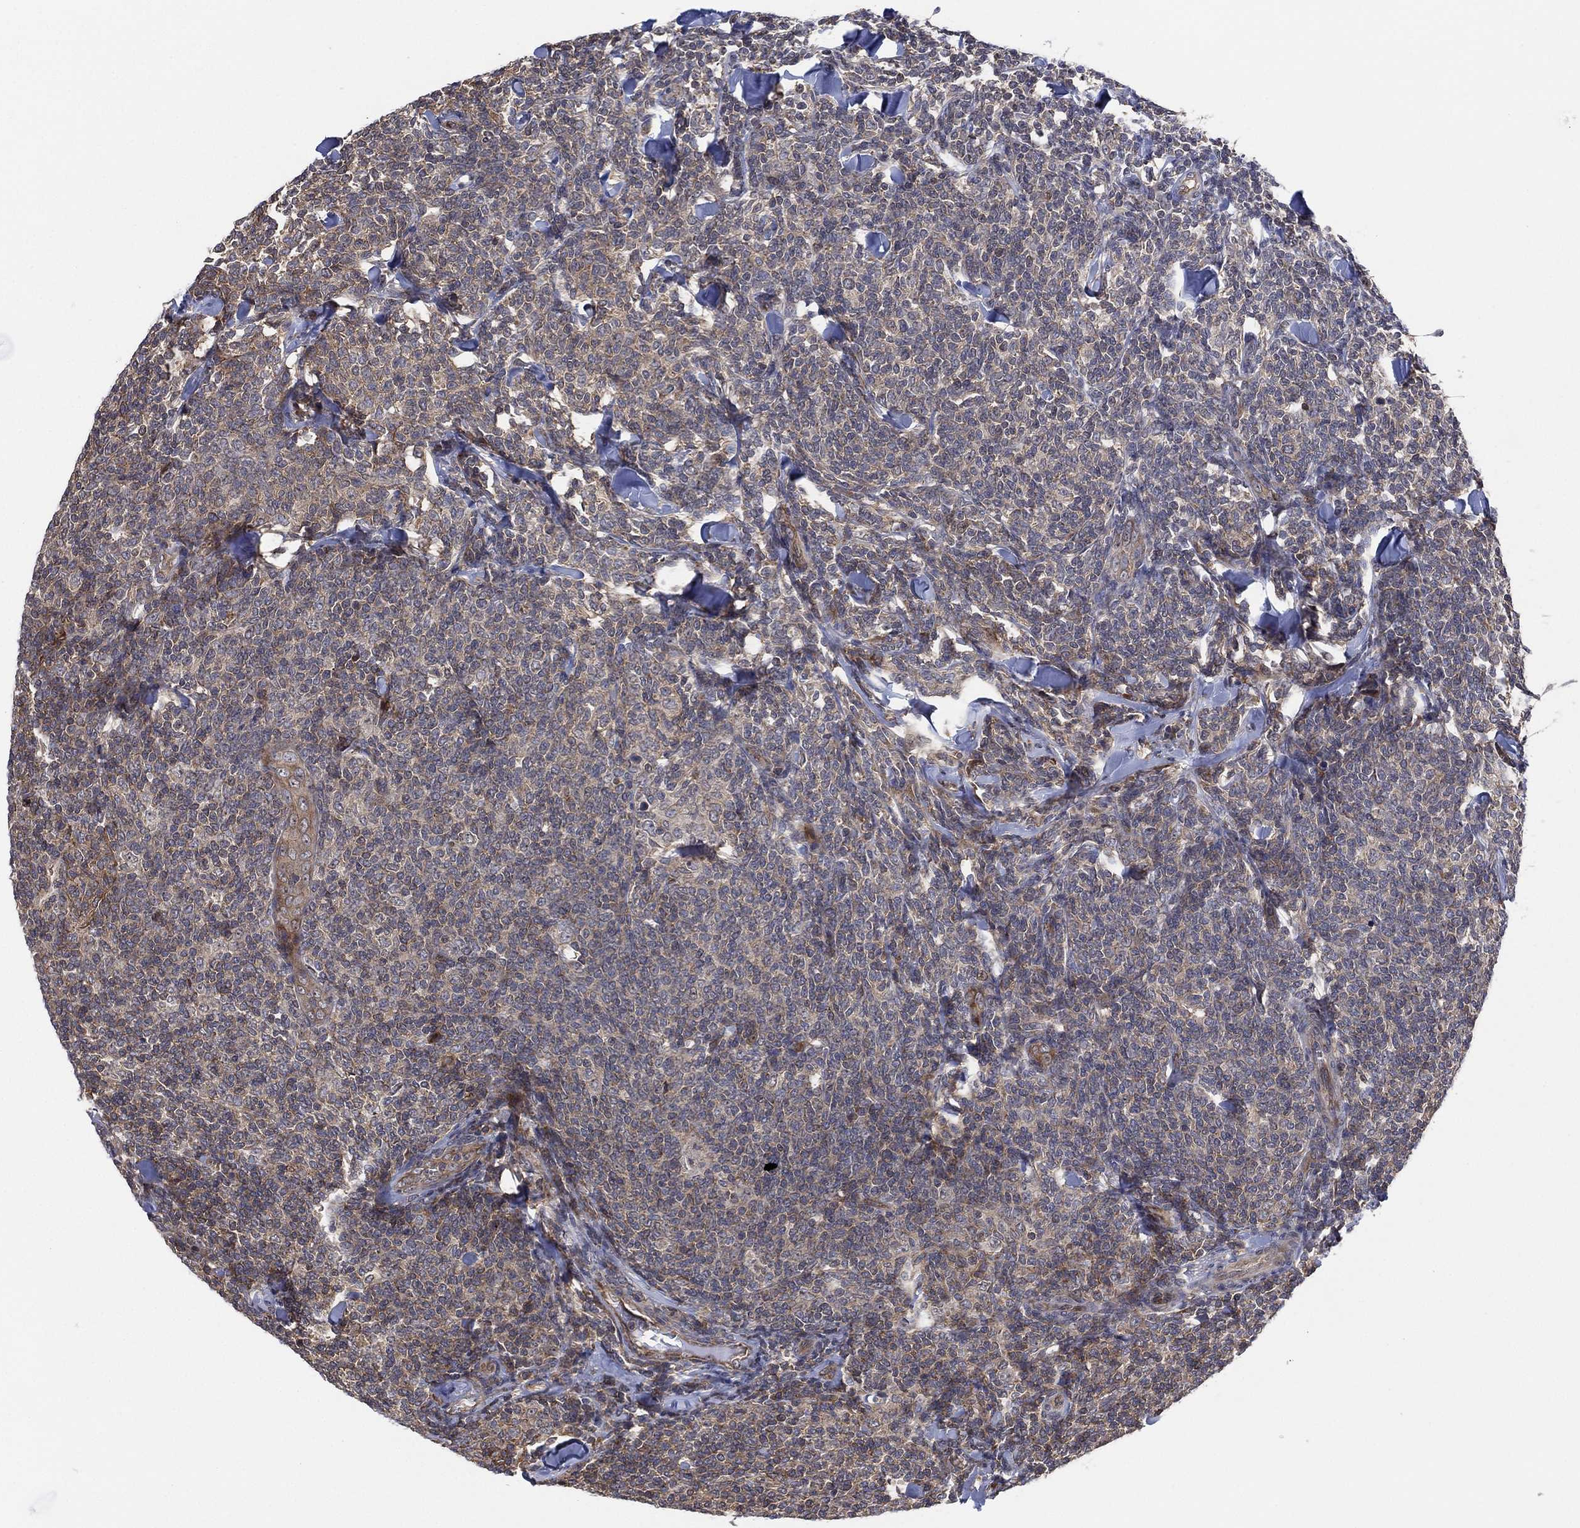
{"staining": {"intensity": "weak", "quantity": "<25%", "location": "cytoplasmic/membranous"}, "tissue": "lymphoma", "cell_type": "Tumor cells", "image_type": "cancer", "snomed": [{"axis": "morphology", "description": "Malignant lymphoma, non-Hodgkin's type, Low grade"}, {"axis": "topography", "description": "Lymph node"}], "caption": "Immunohistochemistry (IHC) photomicrograph of lymphoma stained for a protein (brown), which exhibits no staining in tumor cells.", "gene": "TMCO1", "patient": {"sex": "female", "age": 56}}